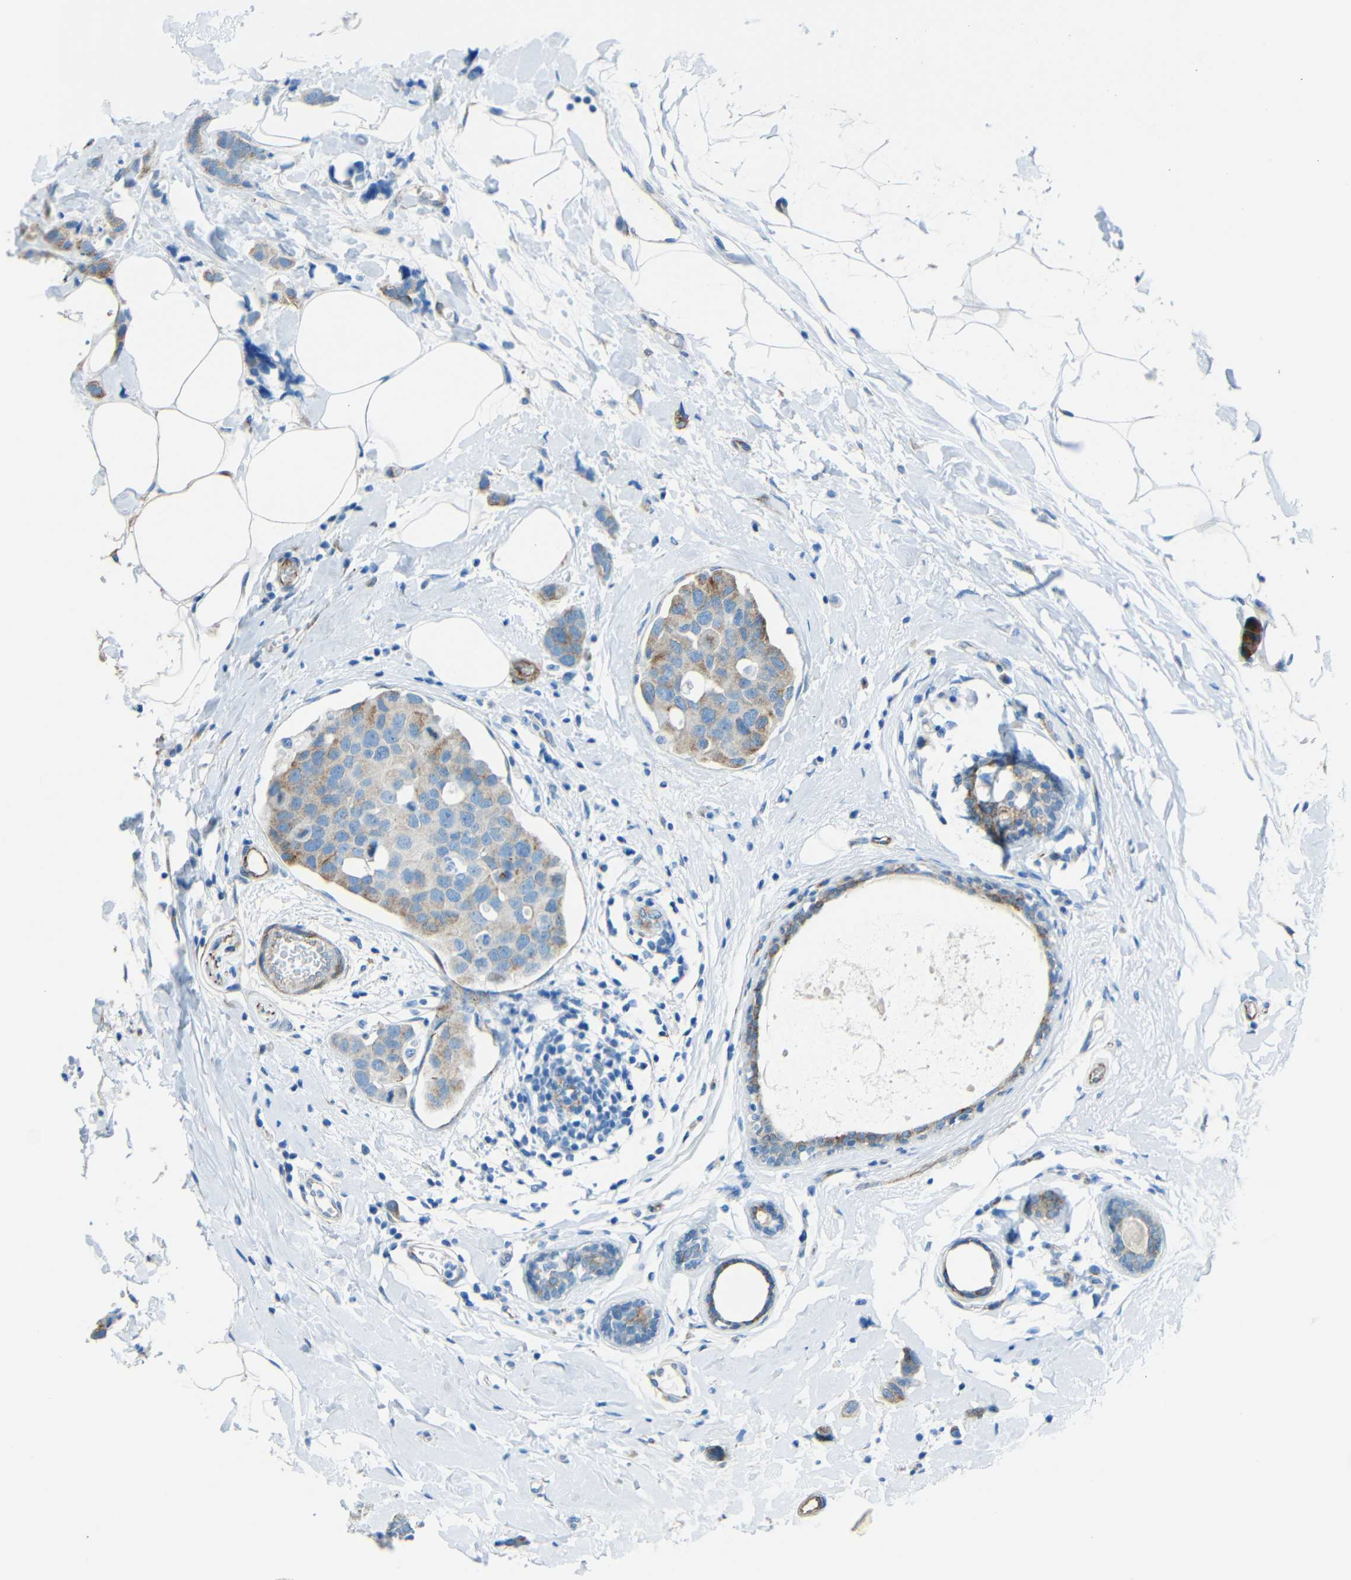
{"staining": {"intensity": "weak", "quantity": ">75%", "location": "cytoplasmic/membranous"}, "tissue": "breast cancer", "cell_type": "Tumor cells", "image_type": "cancer", "snomed": [{"axis": "morphology", "description": "Normal tissue, NOS"}, {"axis": "morphology", "description": "Duct carcinoma"}, {"axis": "topography", "description": "Breast"}], "caption": "Immunohistochemical staining of breast cancer (invasive ductal carcinoma) reveals low levels of weak cytoplasmic/membranous staining in about >75% of tumor cells.", "gene": "TUBB4B", "patient": {"sex": "female", "age": 50}}